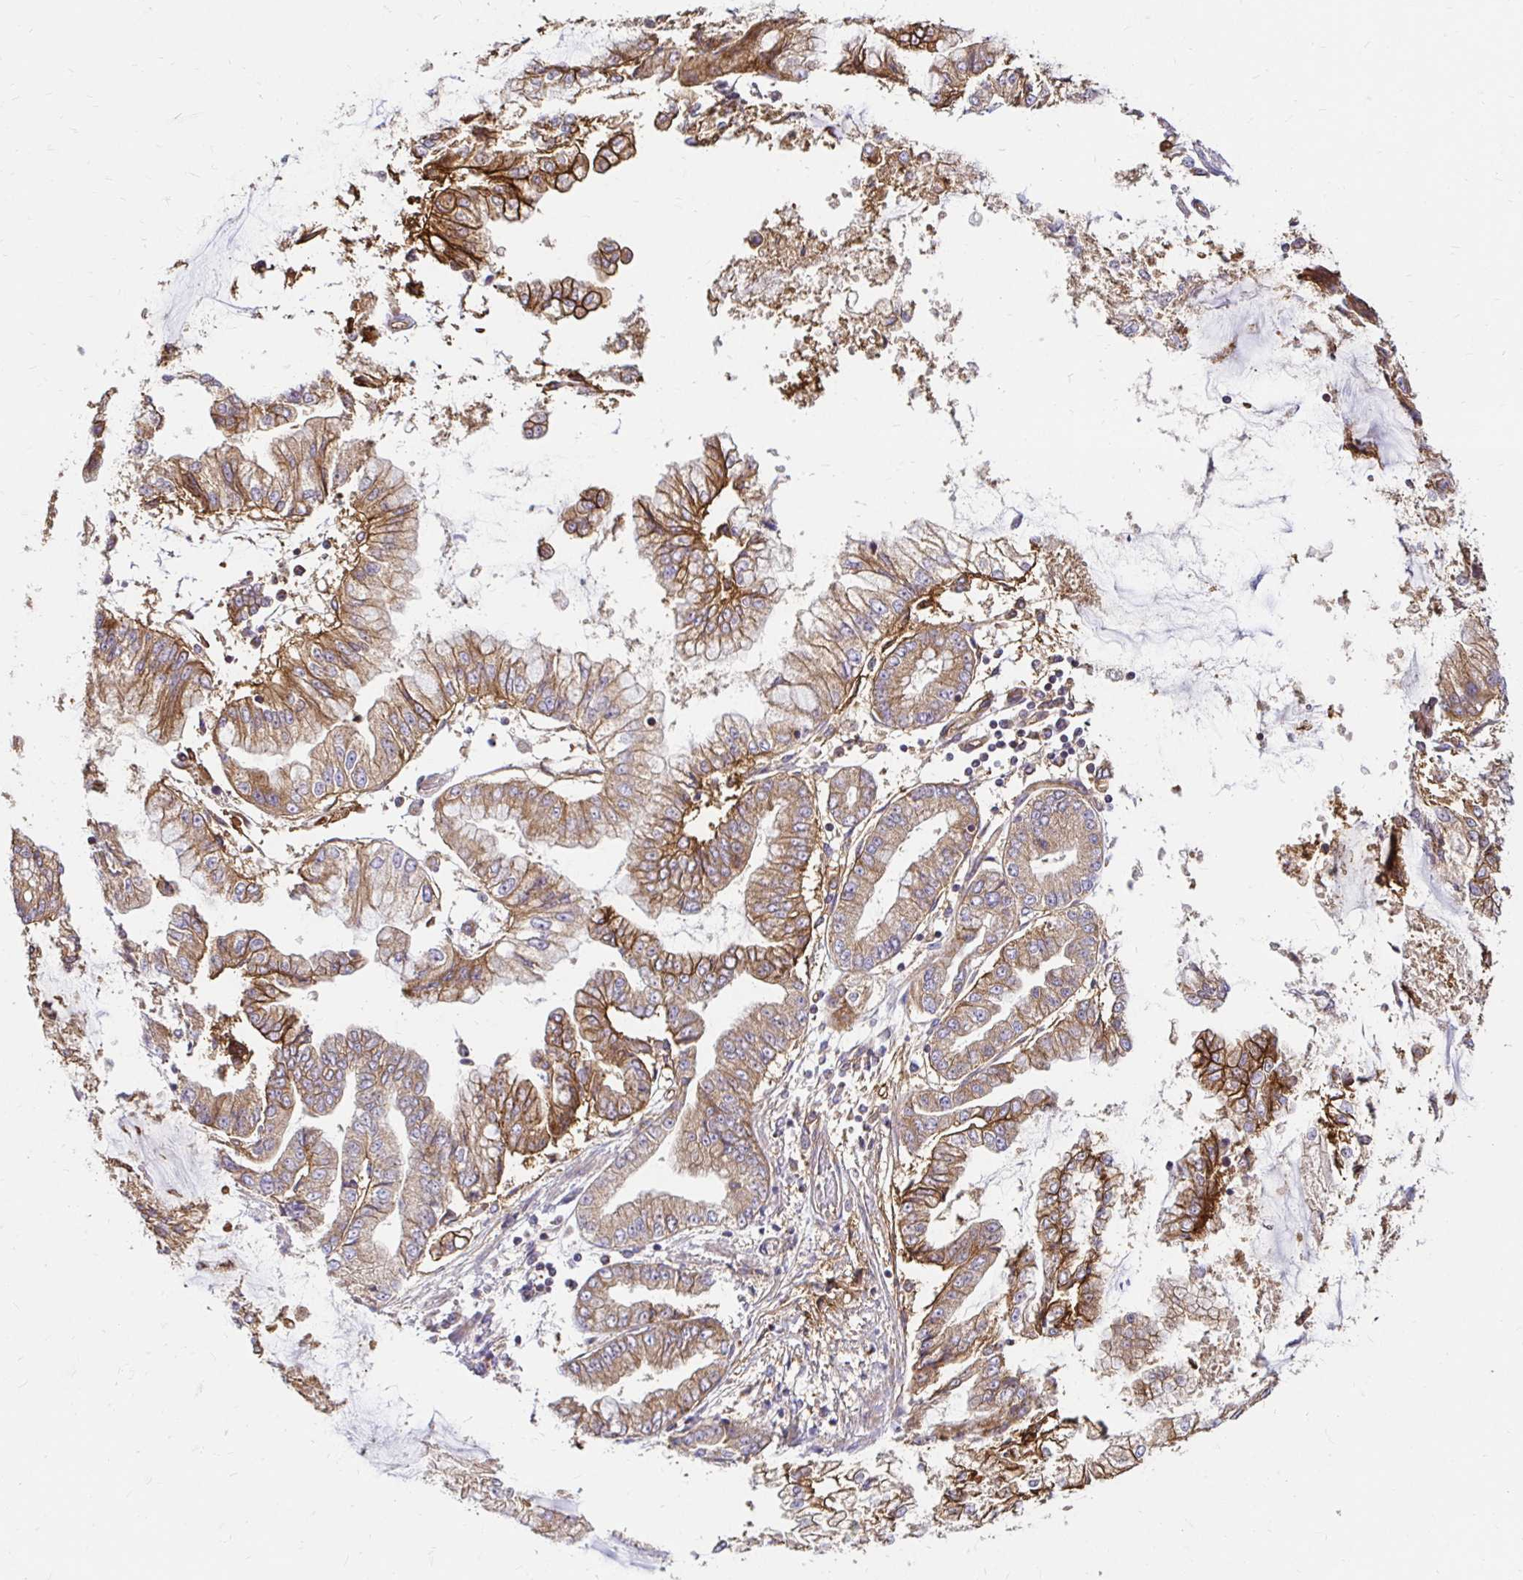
{"staining": {"intensity": "moderate", "quantity": ">75%", "location": "cytoplasmic/membranous"}, "tissue": "stomach cancer", "cell_type": "Tumor cells", "image_type": "cancer", "snomed": [{"axis": "morphology", "description": "Adenocarcinoma, NOS"}, {"axis": "topography", "description": "Stomach, upper"}], "caption": "Adenocarcinoma (stomach) tissue demonstrates moderate cytoplasmic/membranous staining in approximately >75% of tumor cells", "gene": "ITGA2", "patient": {"sex": "female", "age": 74}}